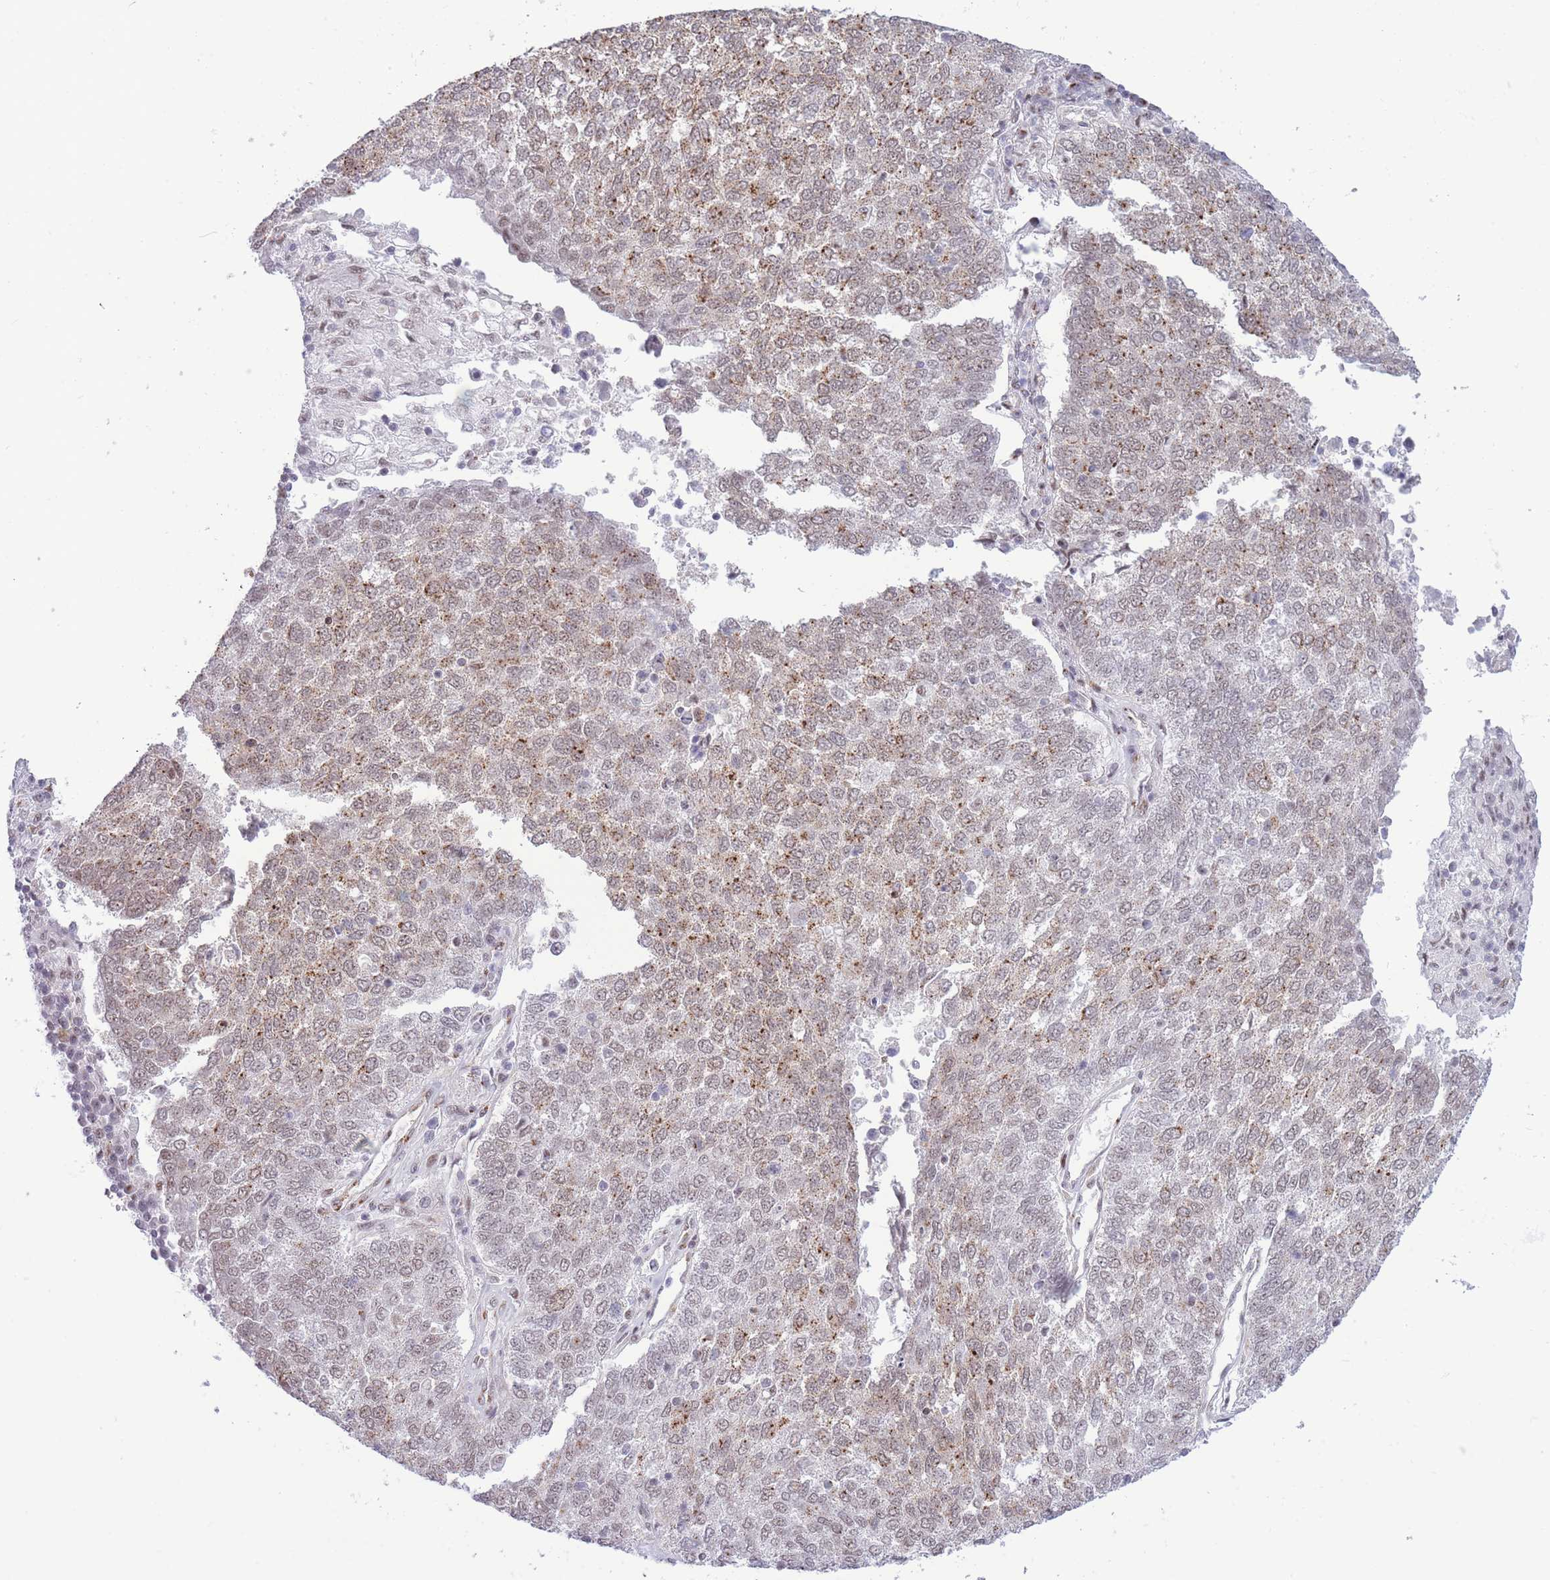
{"staining": {"intensity": "moderate", "quantity": ">75%", "location": "cytoplasmic/membranous,nuclear"}, "tissue": "lung cancer", "cell_type": "Tumor cells", "image_type": "cancer", "snomed": [{"axis": "morphology", "description": "Squamous cell carcinoma, NOS"}, {"axis": "topography", "description": "Lung"}], "caption": "There is medium levels of moderate cytoplasmic/membranous and nuclear positivity in tumor cells of lung squamous cell carcinoma, as demonstrated by immunohistochemical staining (brown color).", "gene": "INO80C", "patient": {"sex": "male", "age": 73}}